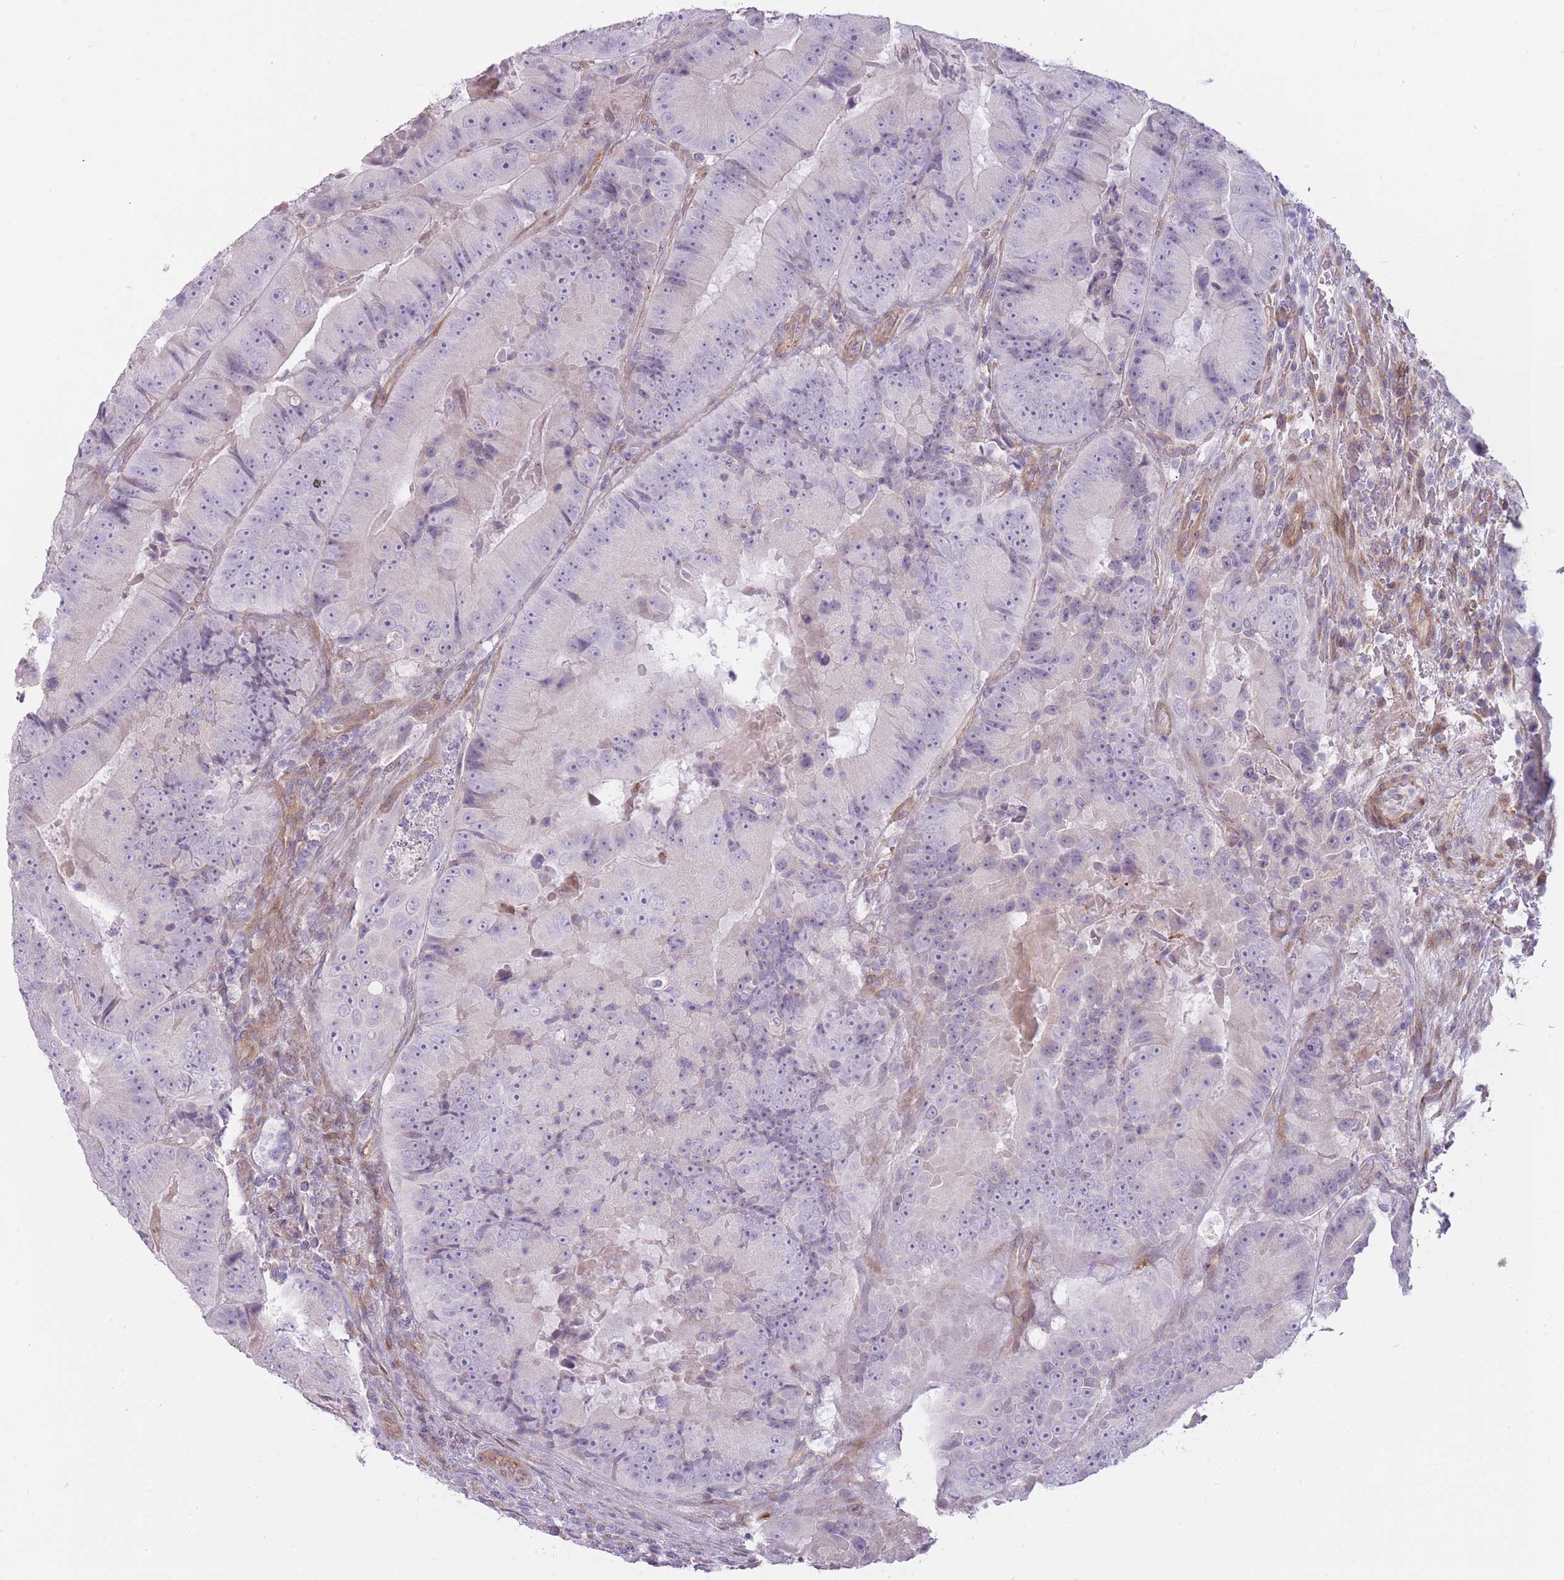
{"staining": {"intensity": "negative", "quantity": "none", "location": "none"}, "tissue": "colorectal cancer", "cell_type": "Tumor cells", "image_type": "cancer", "snomed": [{"axis": "morphology", "description": "Adenocarcinoma, NOS"}, {"axis": "topography", "description": "Colon"}], "caption": "Tumor cells are negative for protein expression in human colorectal adenocarcinoma. Brightfield microscopy of immunohistochemistry (IHC) stained with DAB (3,3'-diaminobenzidine) (brown) and hematoxylin (blue), captured at high magnification.", "gene": "PGRMC2", "patient": {"sex": "female", "age": 86}}